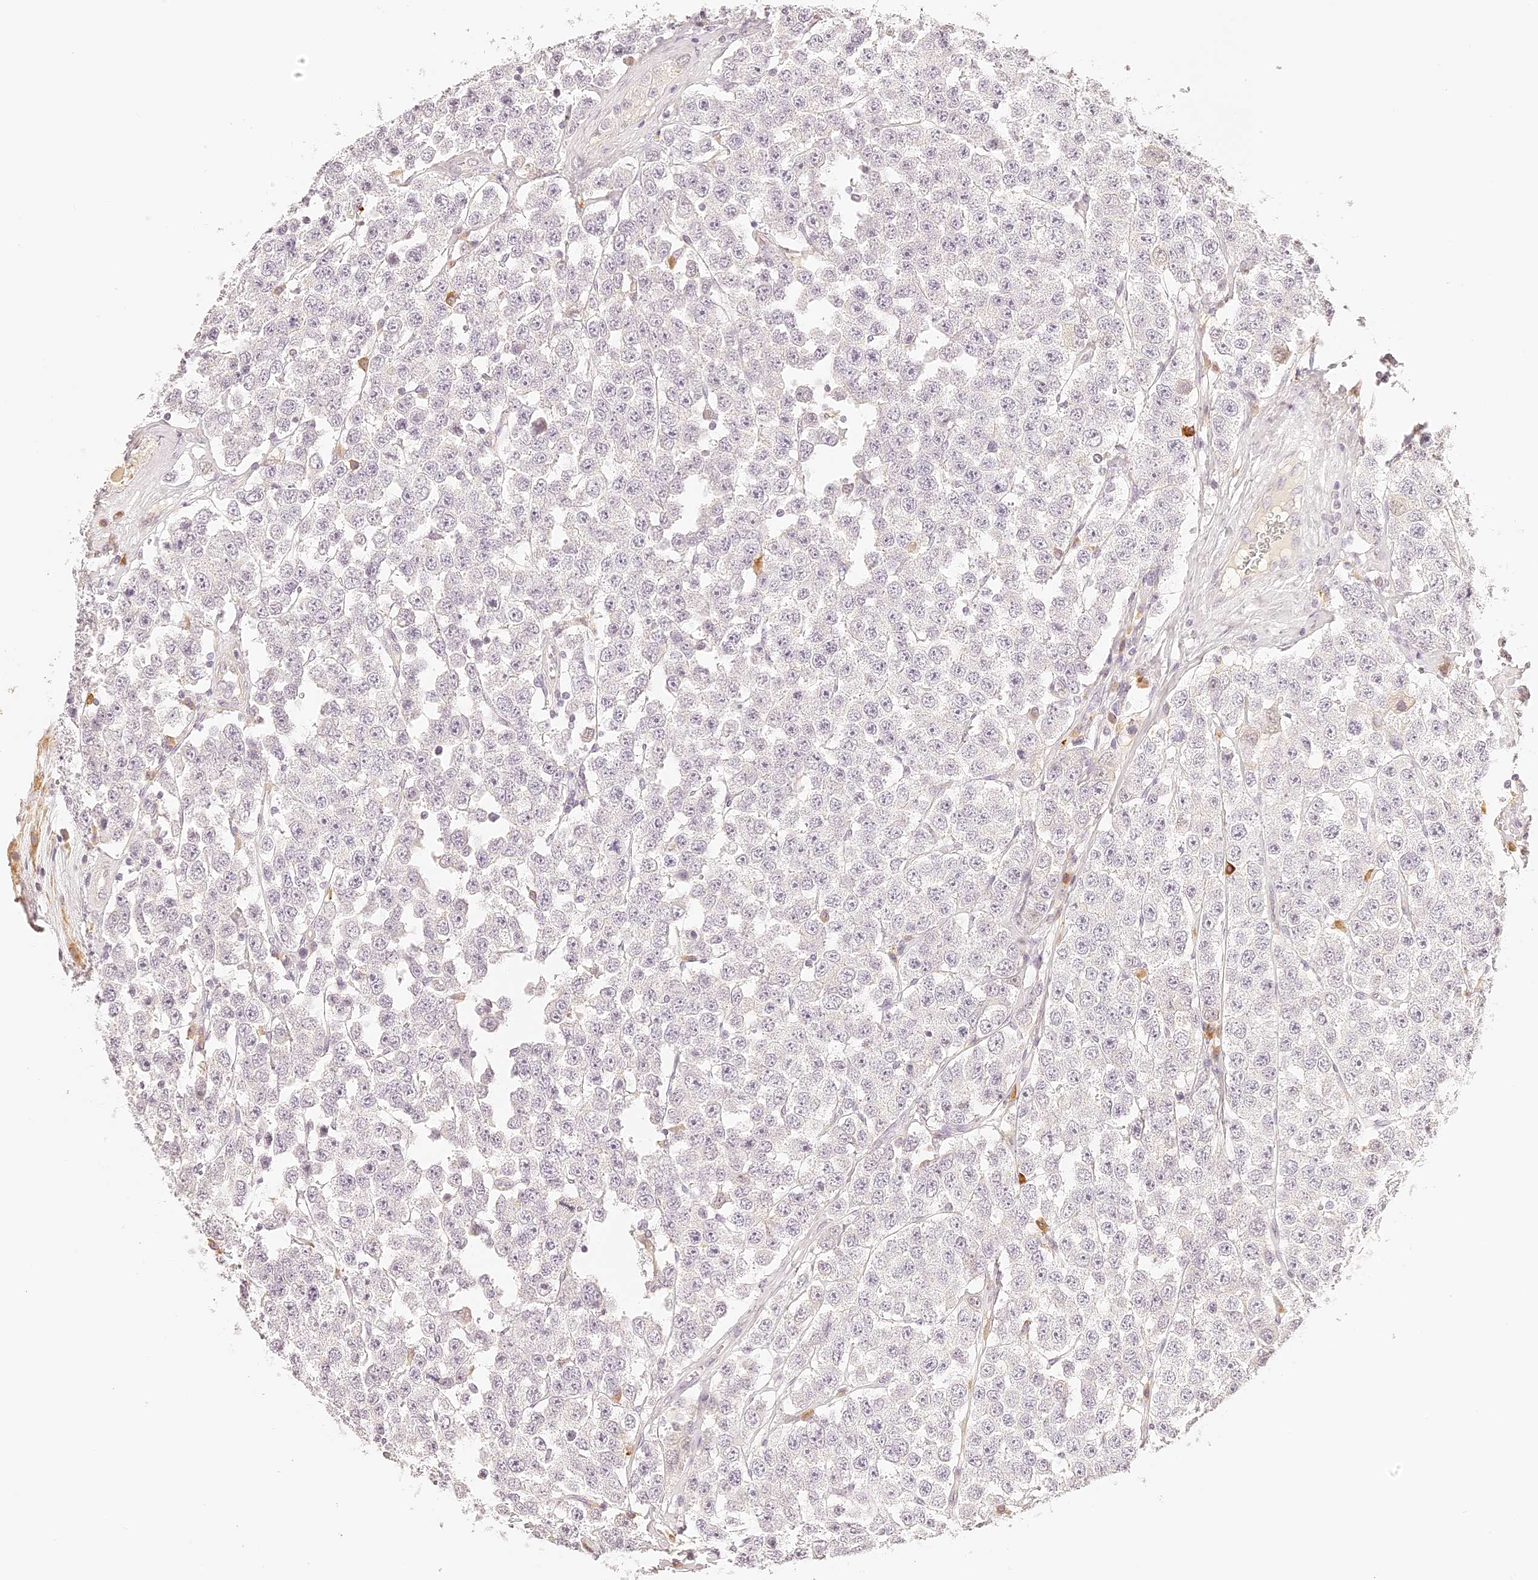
{"staining": {"intensity": "negative", "quantity": "none", "location": "none"}, "tissue": "testis cancer", "cell_type": "Tumor cells", "image_type": "cancer", "snomed": [{"axis": "morphology", "description": "Seminoma, NOS"}, {"axis": "topography", "description": "Testis"}], "caption": "Human testis cancer stained for a protein using immunohistochemistry (IHC) demonstrates no expression in tumor cells.", "gene": "TRIM45", "patient": {"sex": "male", "age": 28}}